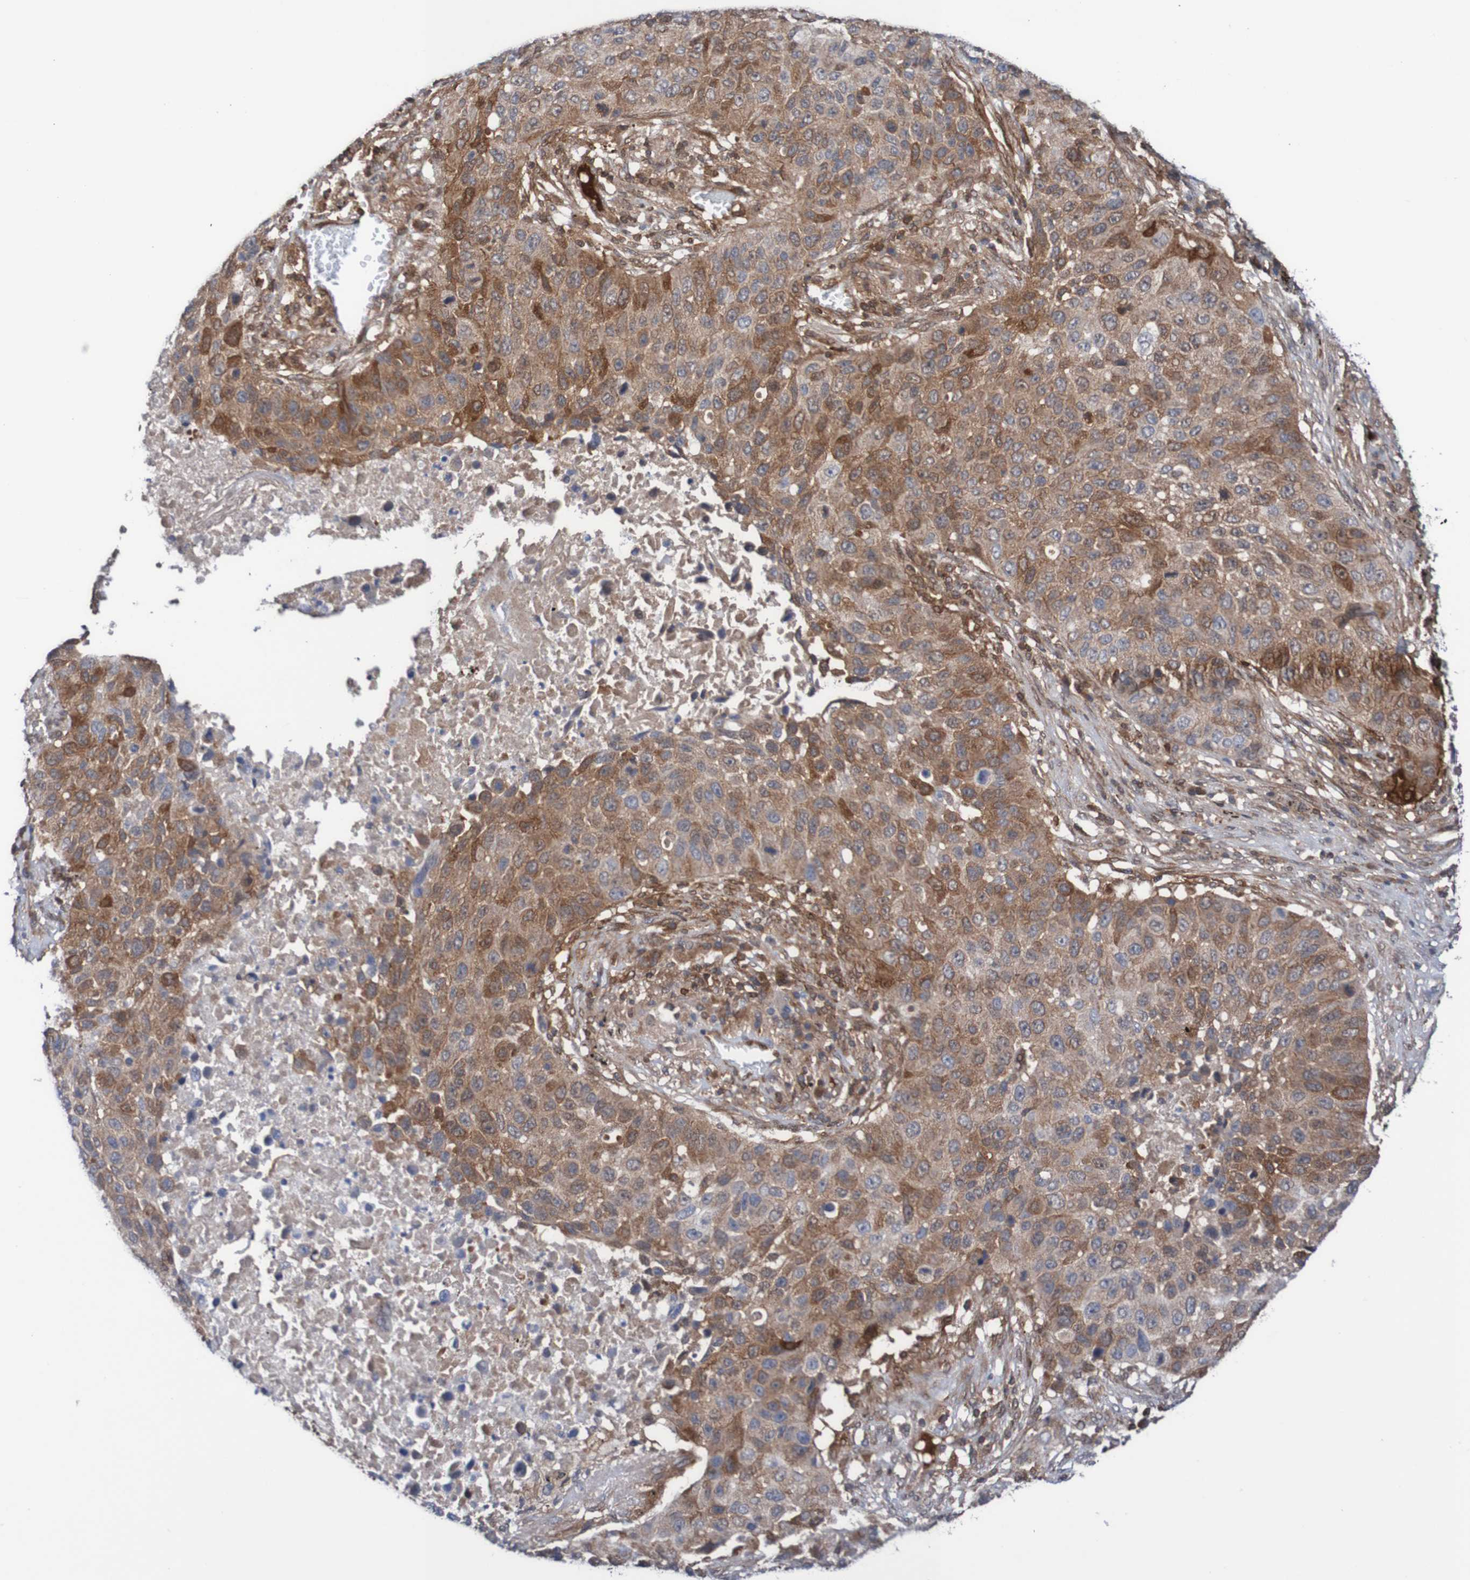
{"staining": {"intensity": "moderate", "quantity": ">75%", "location": "cytoplasmic/membranous"}, "tissue": "lung cancer", "cell_type": "Tumor cells", "image_type": "cancer", "snomed": [{"axis": "morphology", "description": "Squamous cell carcinoma, NOS"}, {"axis": "topography", "description": "Lung"}], "caption": "Brown immunohistochemical staining in human squamous cell carcinoma (lung) demonstrates moderate cytoplasmic/membranous positivity in approximately >75% of tumor cells.", "gene": "RIGI", "patient": {"sex": "male", "age": 57}}